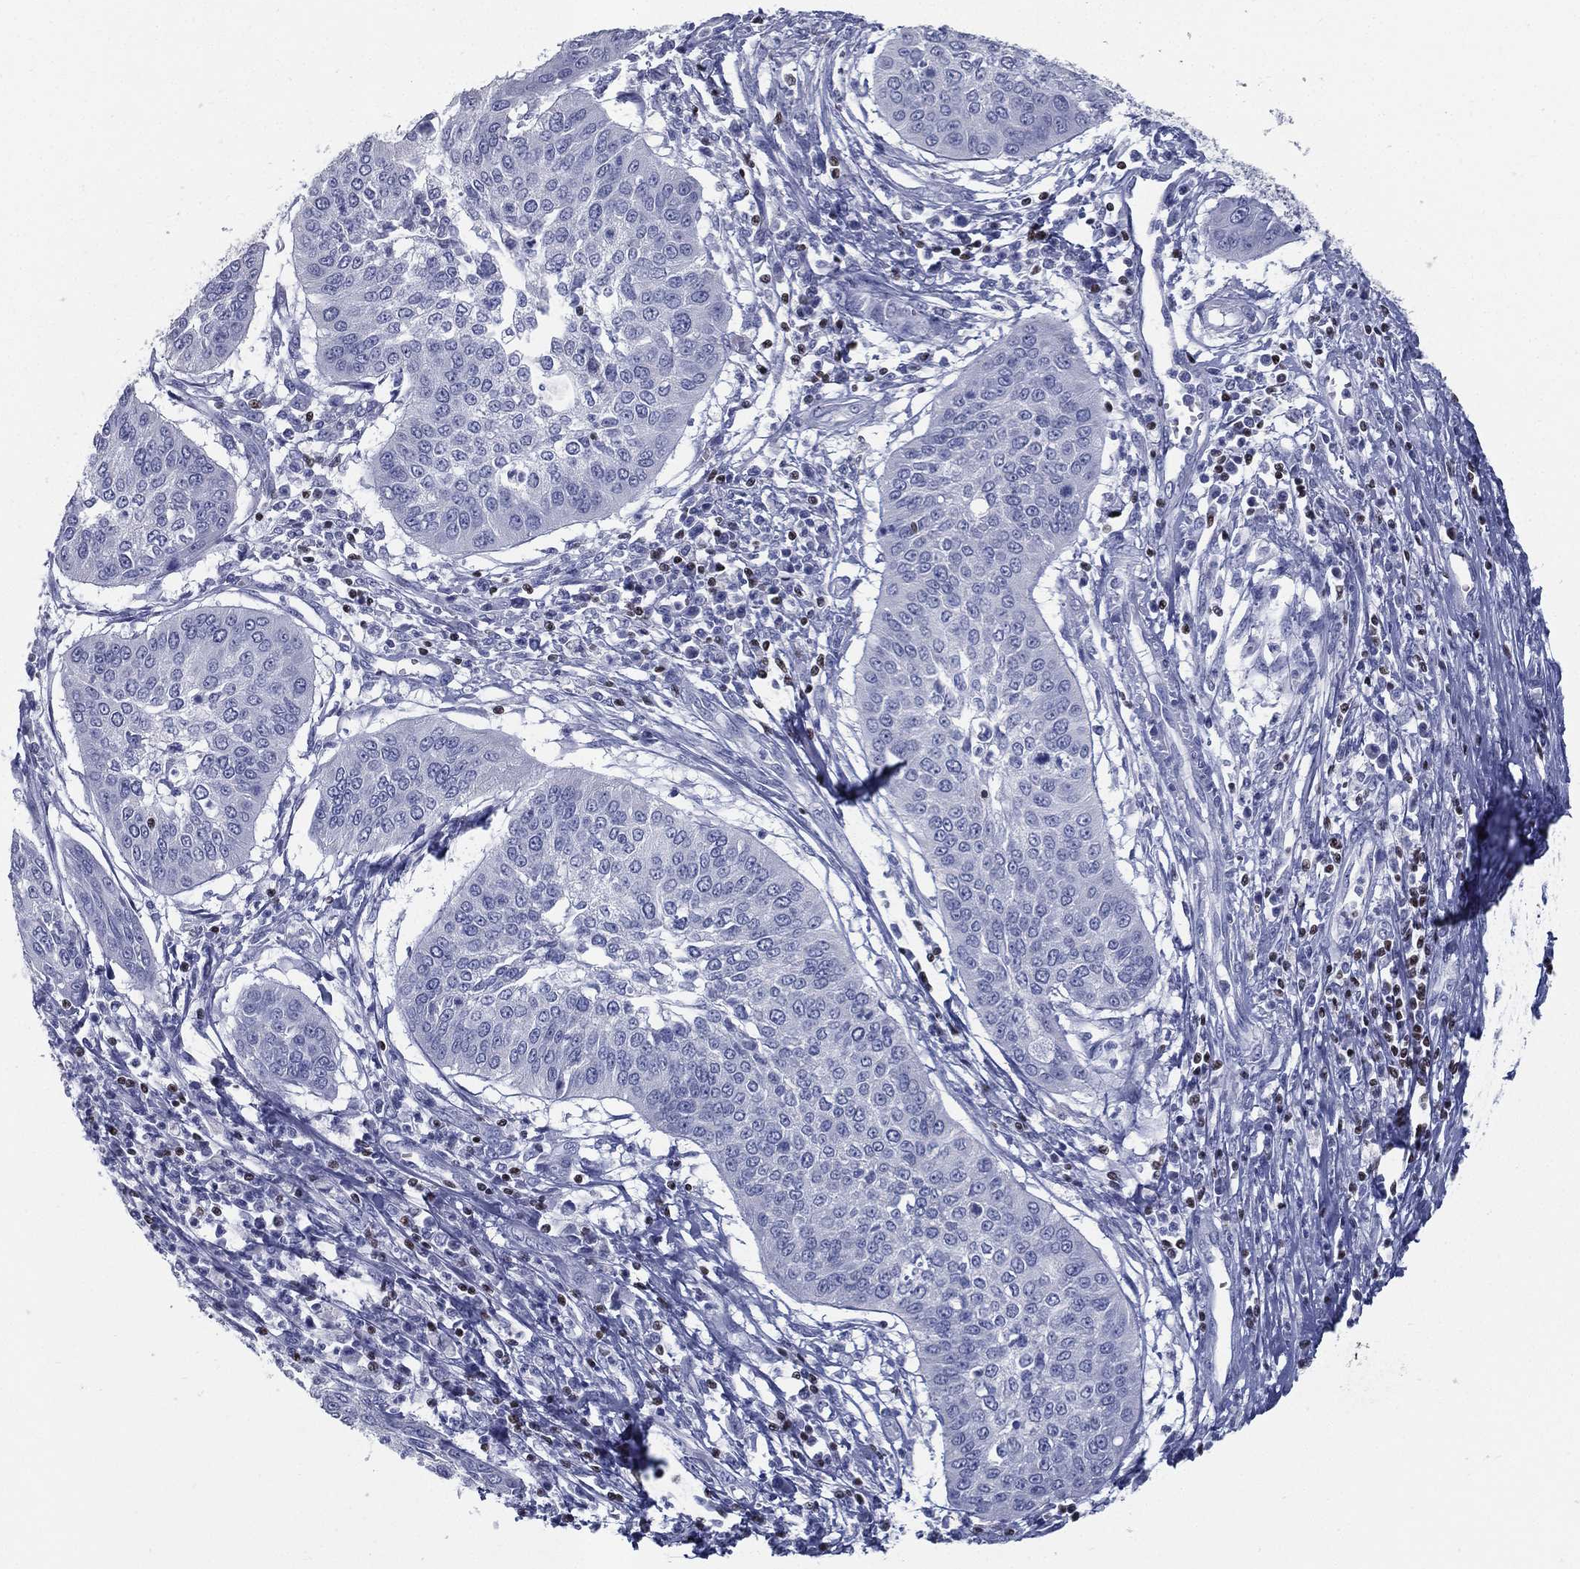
{"staining": {"intensity": "negative", "quantity": "none", "location": "none"}, "tissue": "cervical cancer", "cell_type": "Tumor cells", "image_type": "cancer", "snomed": [{"axis": "morphology", "description": "Normal tissue, NOS"}, {"axis": "morphology", "description": "Squamous cell carcinoma, NOS"}, {"axis": "topography", "description": "Cervix"}], "caption": "IHC micrograph of cervical squamous cell carcinoma stained for a protein (brown), which reveals no expression in tumor cells.", "gene": "PYHIN1", "patient": {"sex": "female", "age": 39}}